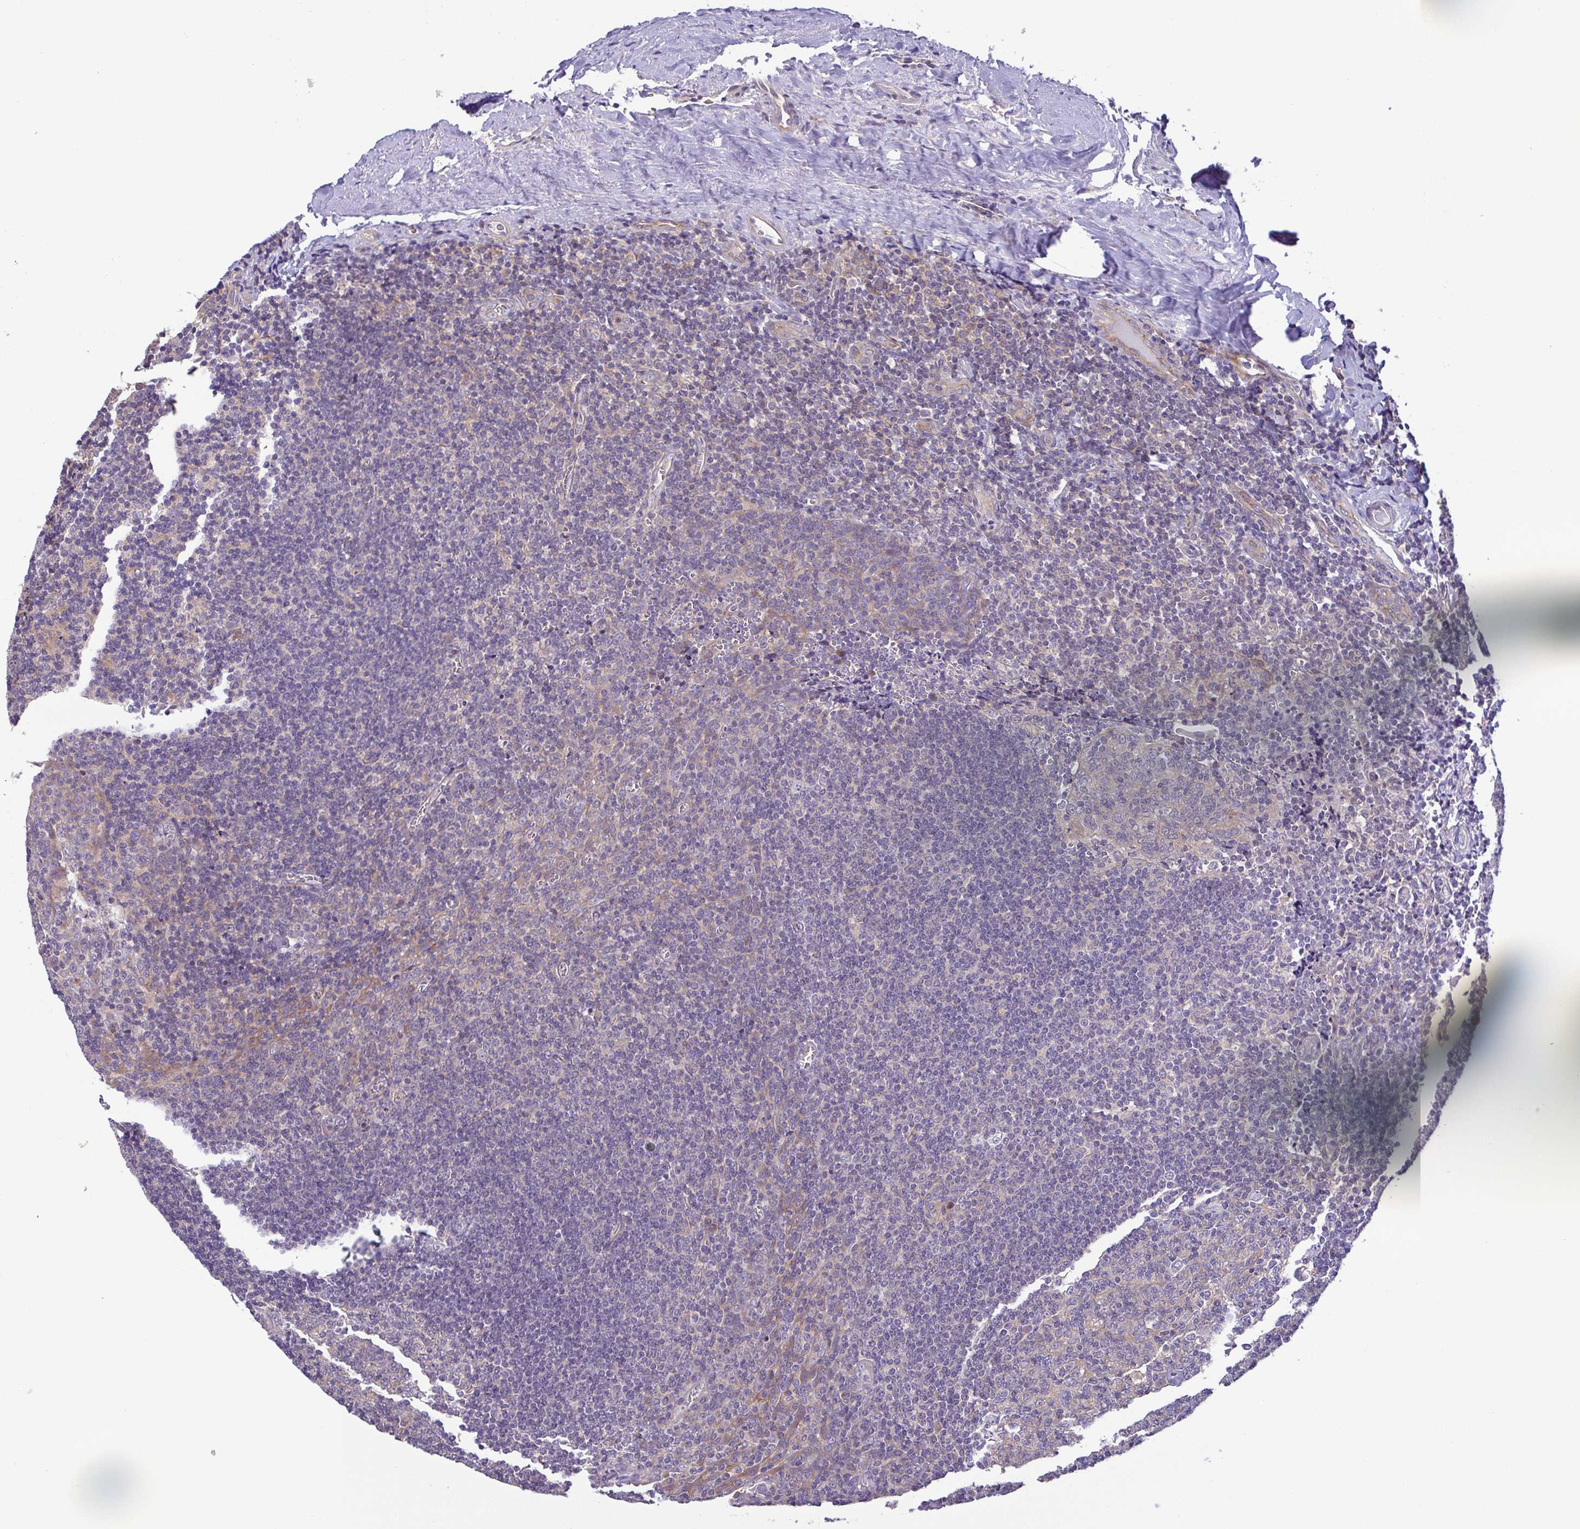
{"staining": {"intensity": "weak", "quantity": "<25%", "location": "cytoplasmic/membranous"}, "tissue": "tonsil", "cell_type": "Germinal center cells", "image_type": "normal", "snomed": [{"axis": "morphology", "description": "Normal tissue, NOS"}, {"axis": "morphology", "description": "Inflammation, NOS"}, {"axis": "topography", "description": "Tonsil"}], "caption": "Image shows no significant protein expression in germinal center cells of normal tonsil.", "gene": "LMF2", "patient": {"sex": "female", "age": 31}}